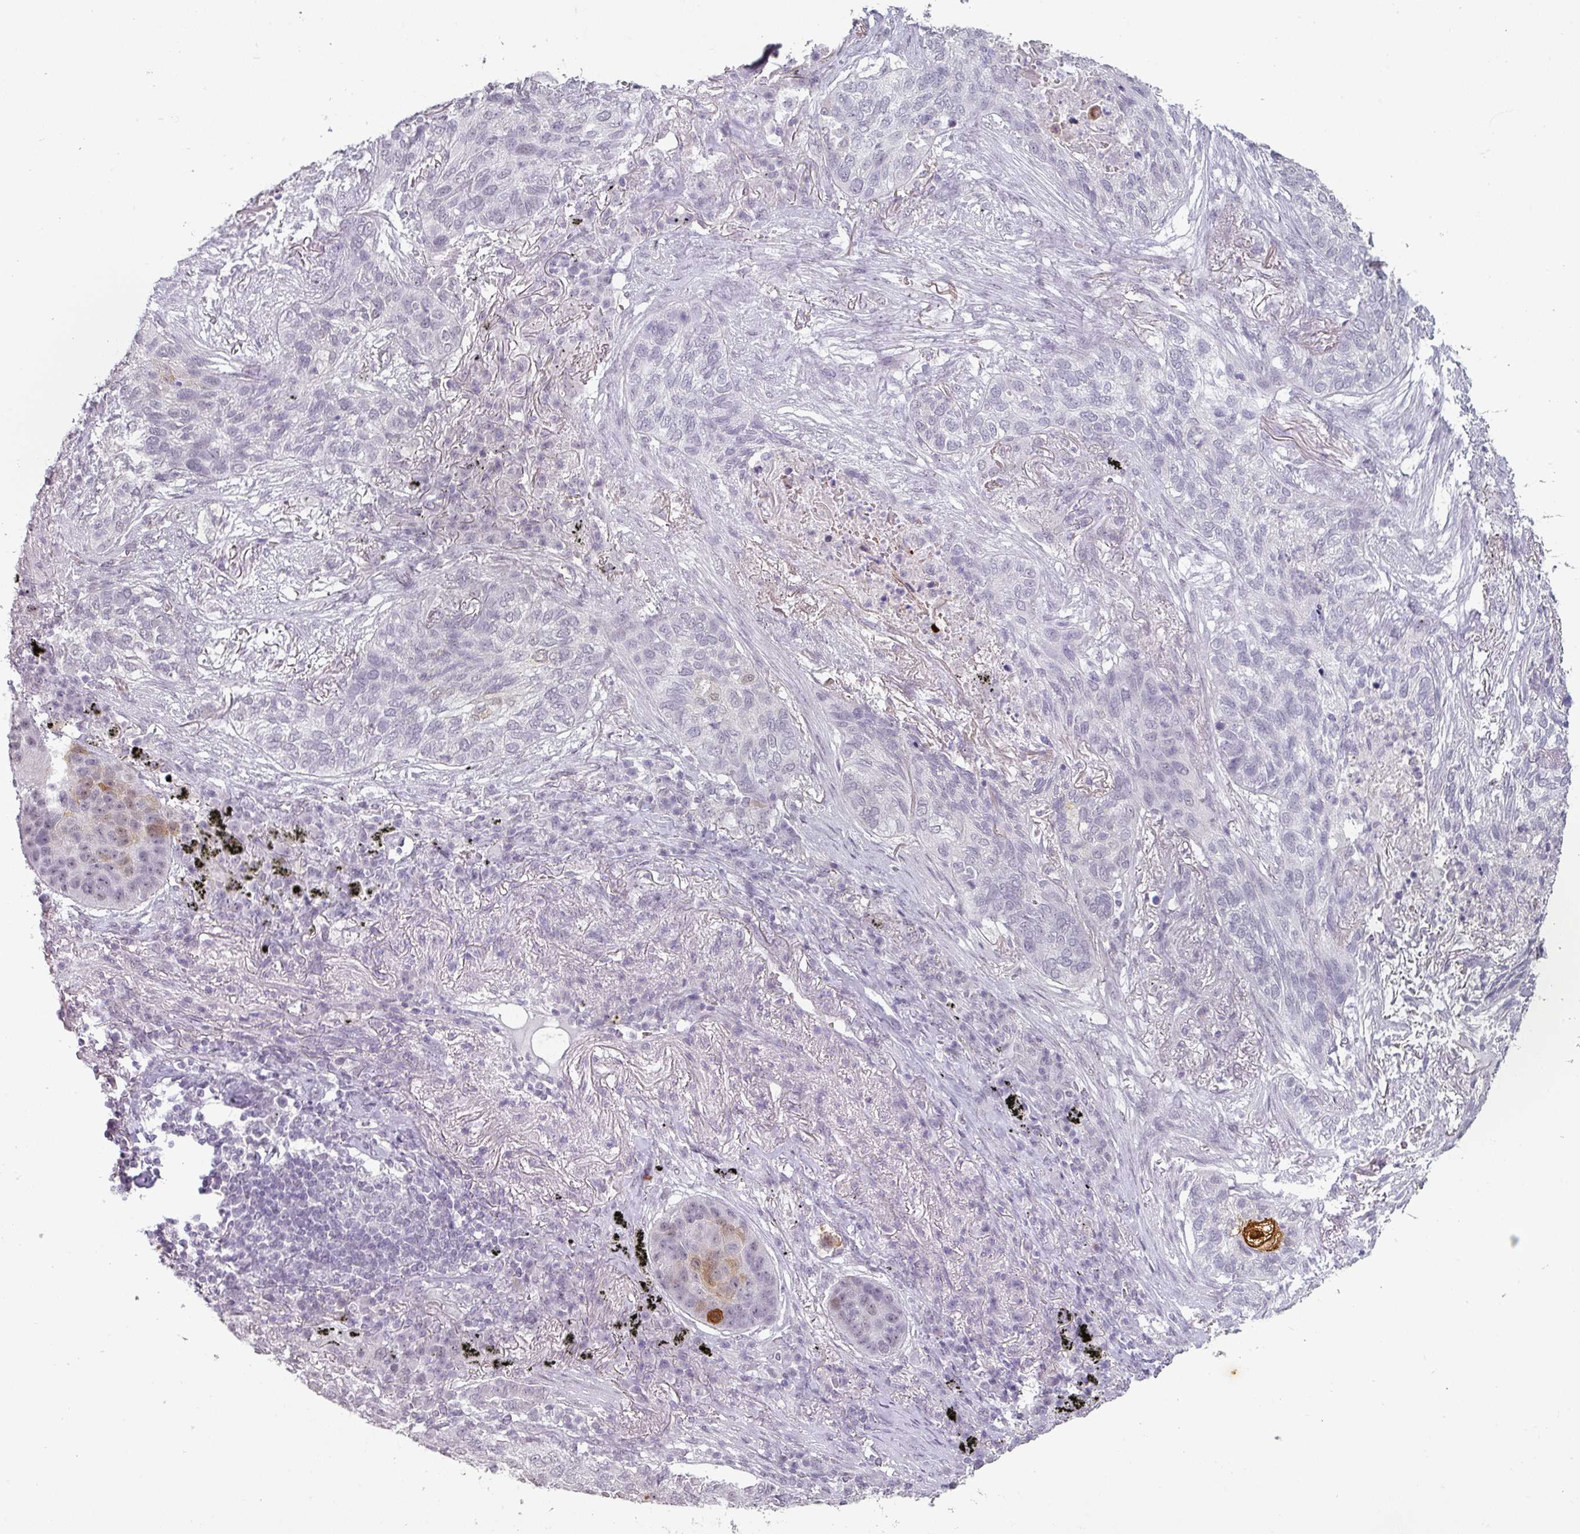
{"staining": {"intensity": "strong", "quantity": "<25%", "location": "cytoplasmic/membranous,nuclear"}, "tissue": "lung cancer", "cell_type": "Tumor cells", "image_type": "cancer", "snomed": [{"axis": "morphology", "description": "Squamous cell carcinoma, NOS"}, {"axis": "topography", "description": "Lung"}], "caption": "Approximately <25% of tumor cells in squamous cell carcinoma (lung) reveal strong cytoplasmic/membranous and nuclear protein positivity as visualized by brown immunohistochemical staining.", "gene": "SPRR1A", "patient": {"sex": "female", "age": 63}}